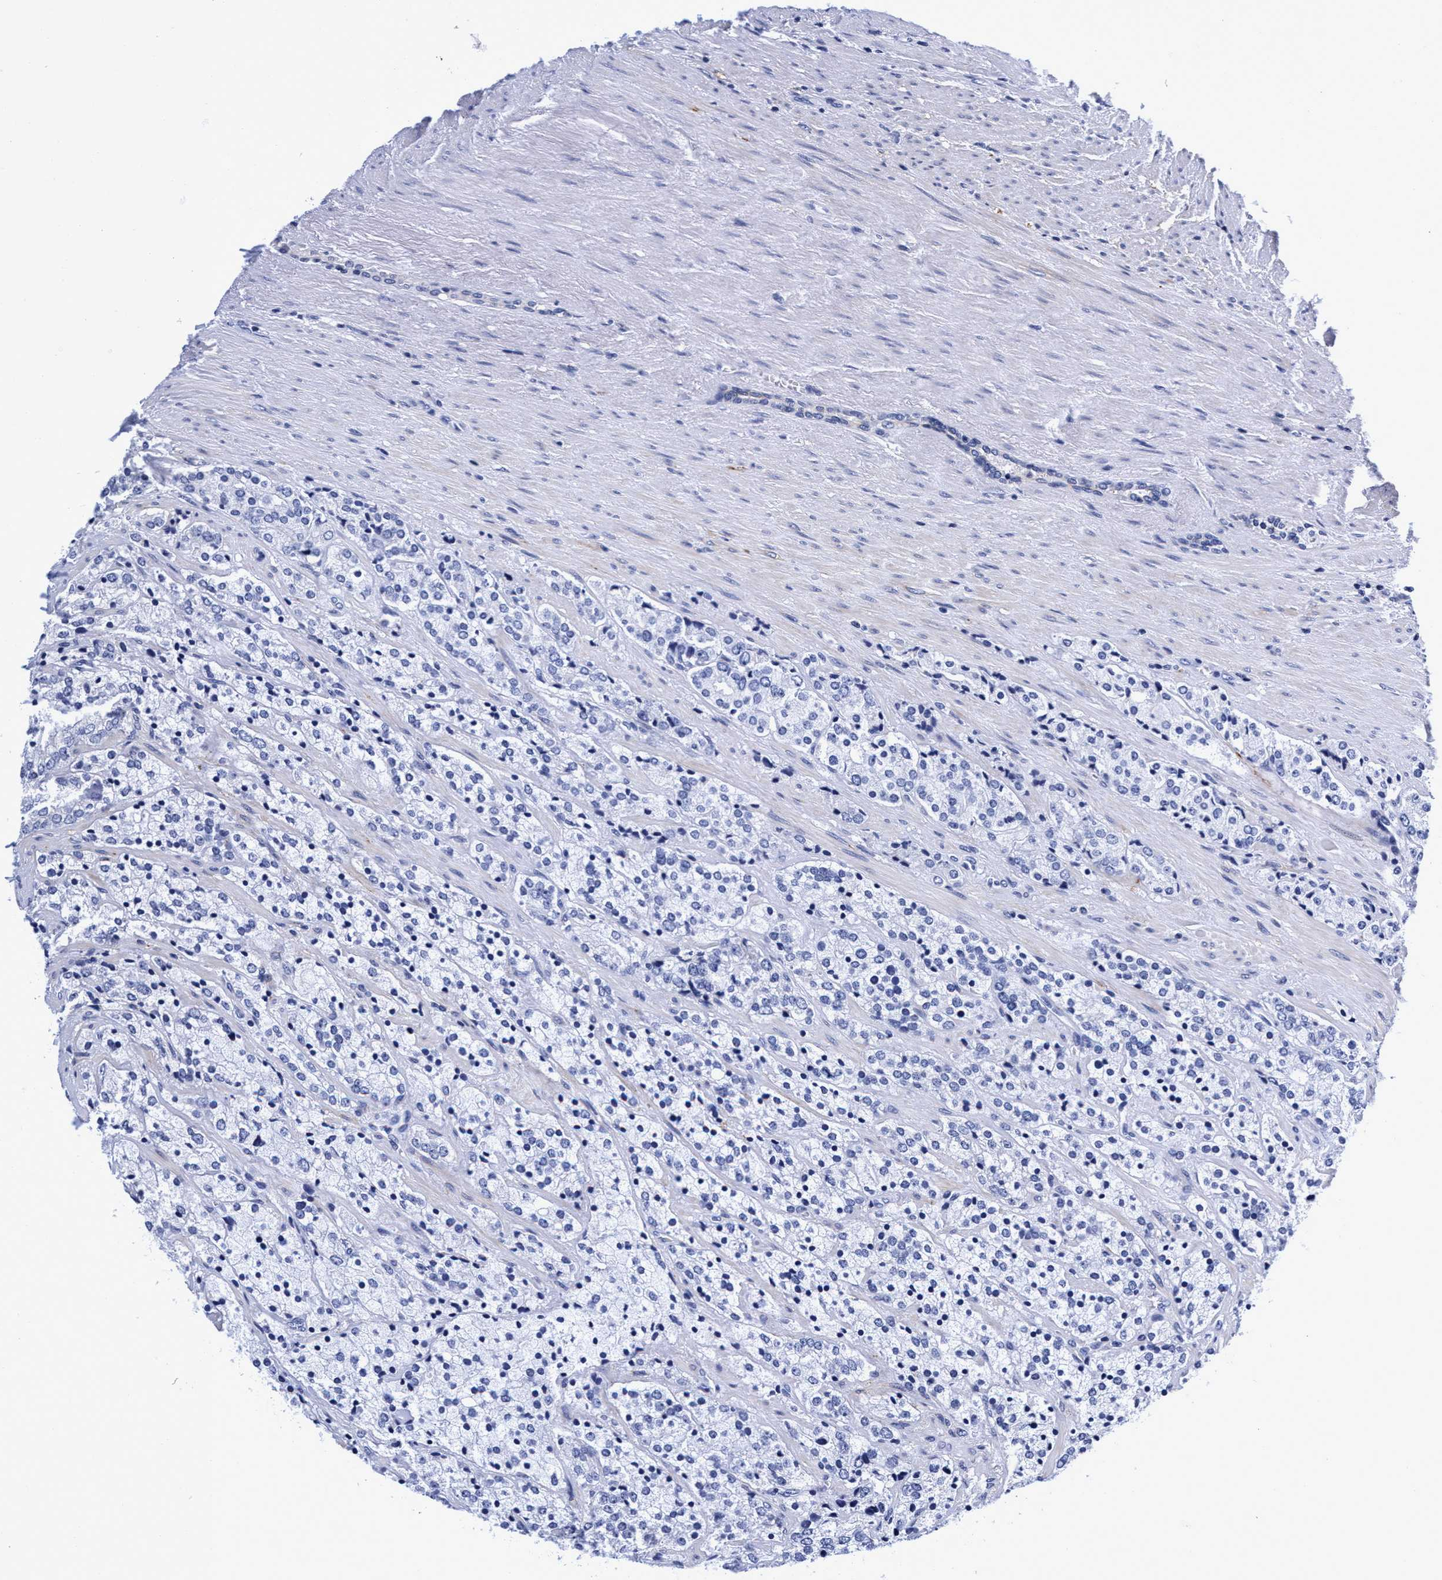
{"staining": {"intensity": "negative", "quantity": "none", "location": "none"}, "tissue": "prostate cancer", "cell_type": "Tumor cells", "image_type": "cancer", "snomed": [{"axis": "morphology", "description": "Adenocarcinoma, High grade"}, {"axis": "topography", "description": "Prostate"}], "caption": "This histopathology image is of prostate cancer (adenocarcinoma (high-grade)) stained with immunohistochemistry (IHC) to label a protein in brown with the nuclei are counter-stained blue. There is no expression in tumor cells.", "gene": "PLPPR1", "patient": {"sex": "male", "age": 71}}